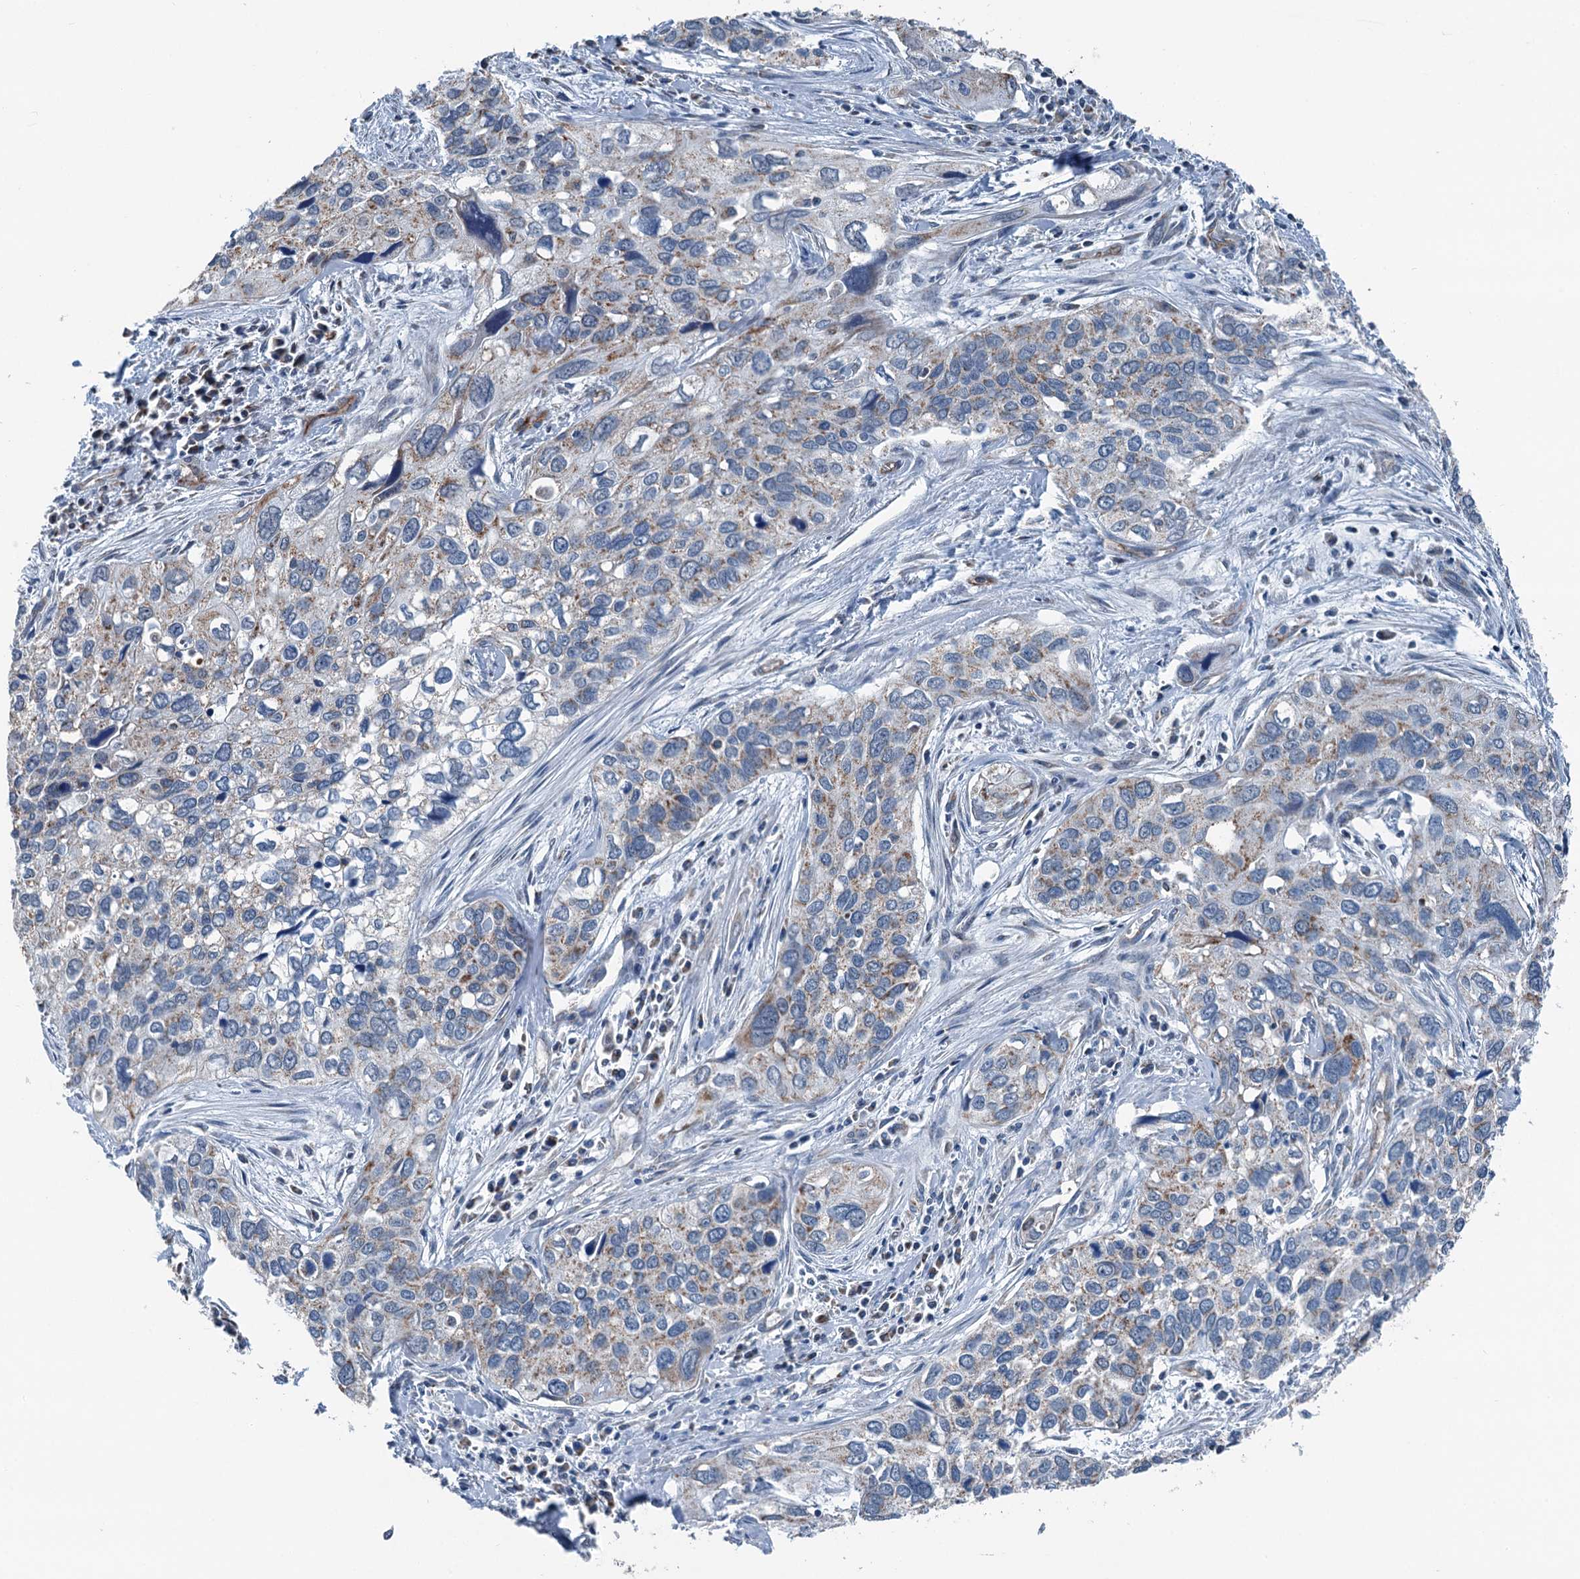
{"staining": {"intensity": "weak", "quantity": "25%-75%", "location": "cytoplasmic/membranous"}, "tissue": "cervical cancer", "cell_type": "Tumor cells", "image_type": "cancer", "snomed": [{"axis": "morphology", "description": "Squamous cell carcinoma, NOS"}, {"axis": "topography", "description": "Cervix"}], "caption": "The immunohistochemical stain labels weak cytoplasmic/membranous positivity in tumor cells of cervical squamous cell carcinoma tissue.", "gene": "TRPT1", "patient": {"sex": "female", "age": 55}}